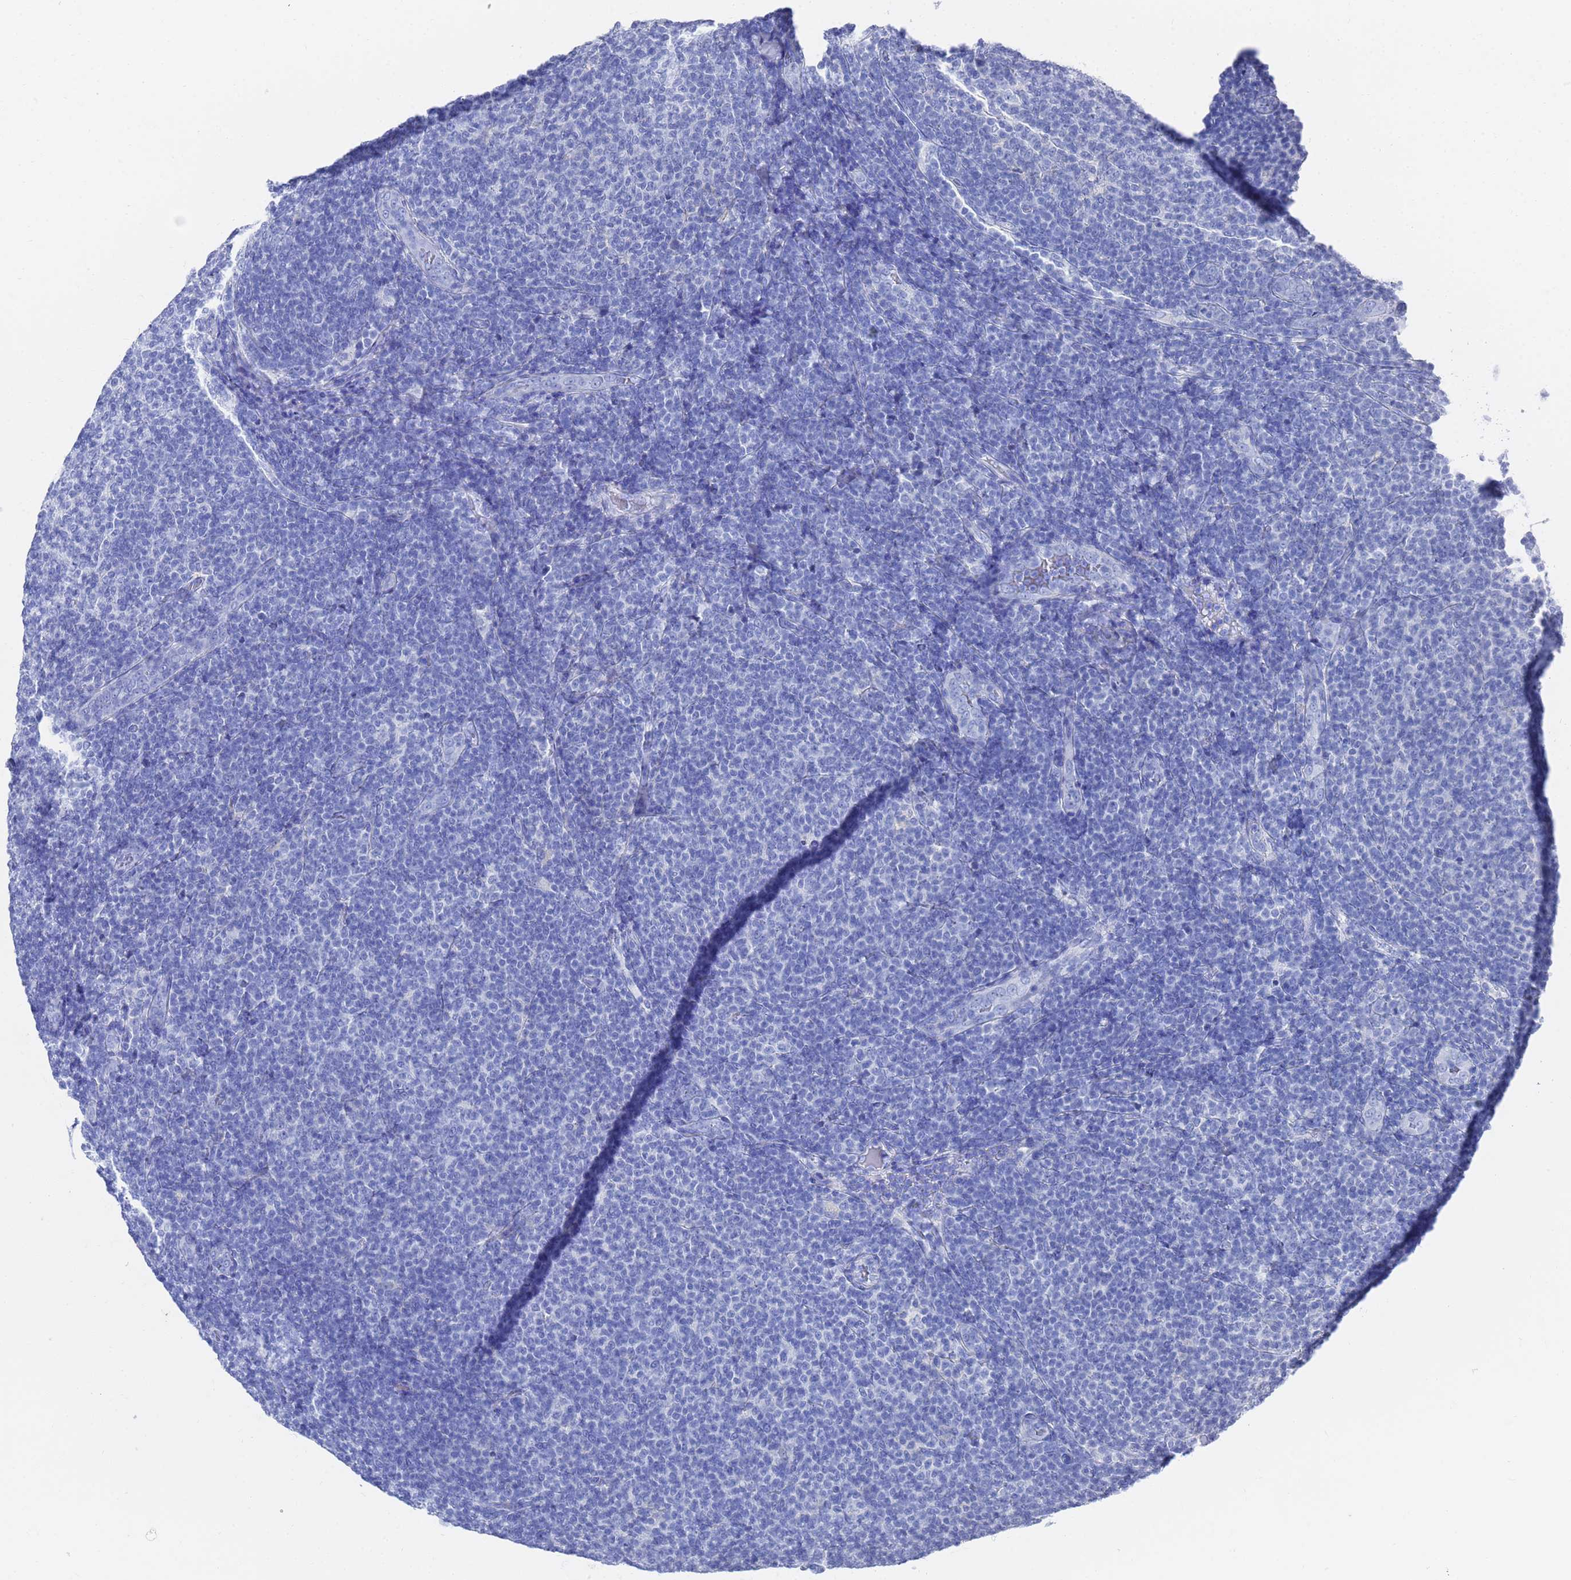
{"staining": {"intensity": "negative", "quantity": "none", "location": "none"}, "tissue": "lymphoma", "cell_type": "Tumor cells", "image_type": "cancer", "snomed": [{"axis": "morphology", "description": "Malignant lymphoma, non-Hodgkin's type, Low grade"}, {"axis": "topography", "description": "Lymph node"}], "caption": "Tumor cells are negative for brown protein staining in low-grade malignant lymphoma, non-Hodgkin's type.", "gene": "GGT1", "patient": {"sex": "male", "age": 66}}